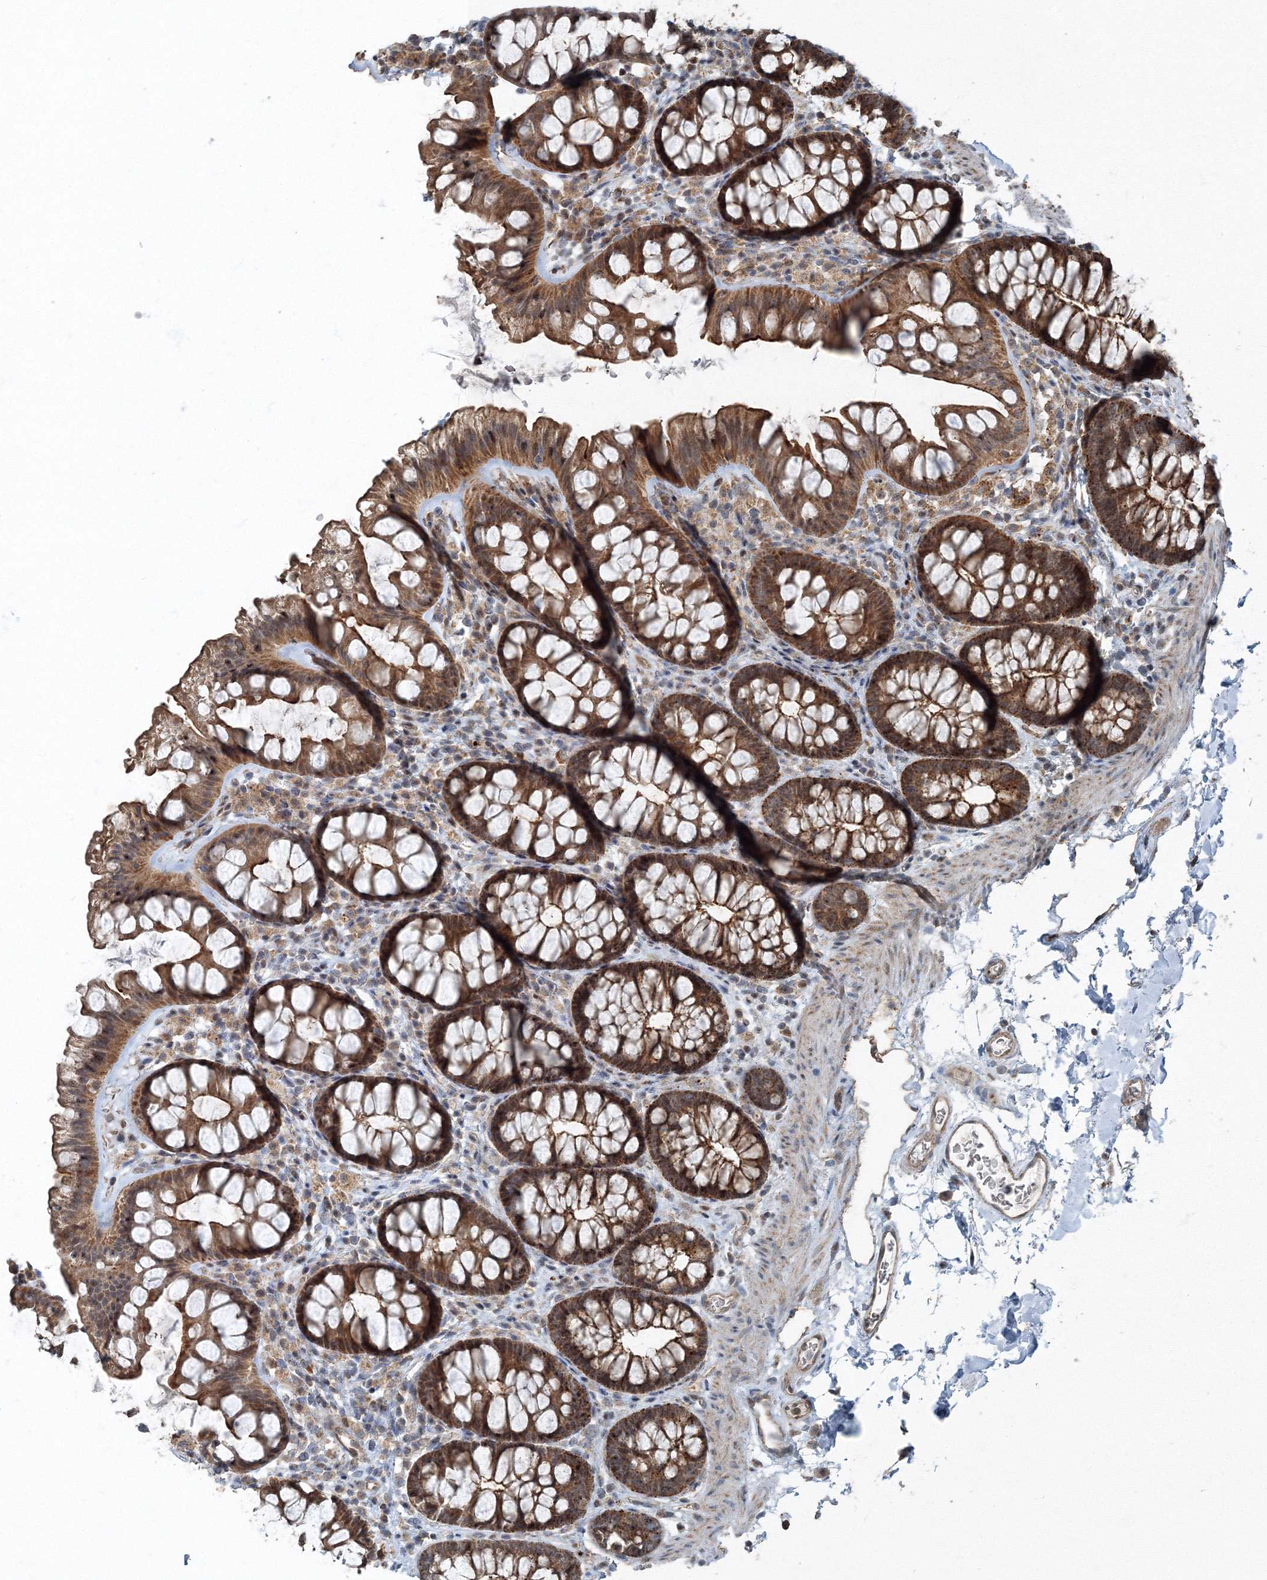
{"staining": {"intensity": "weak", "quantity": ">75%", "location": "cytoplasmic/membranous"}, "tissue": "colon", "cell_type": "Endothelial cells", "image_type": "normal", "snomed": [{"axis": "morphology", "description": "Normal tissue, NOS"}, {"axis": "topography", "description": "Colon"}], "caption": "An immunohistochemistry (IHC) histopathology image of unremarkable tissue is shown. Protein staining in brown labels weak cytoplasmic/membranous positivity in colon within endothelial cells.", "gene": "AASDH", "patient": {"sex": "female", "age": 62}}